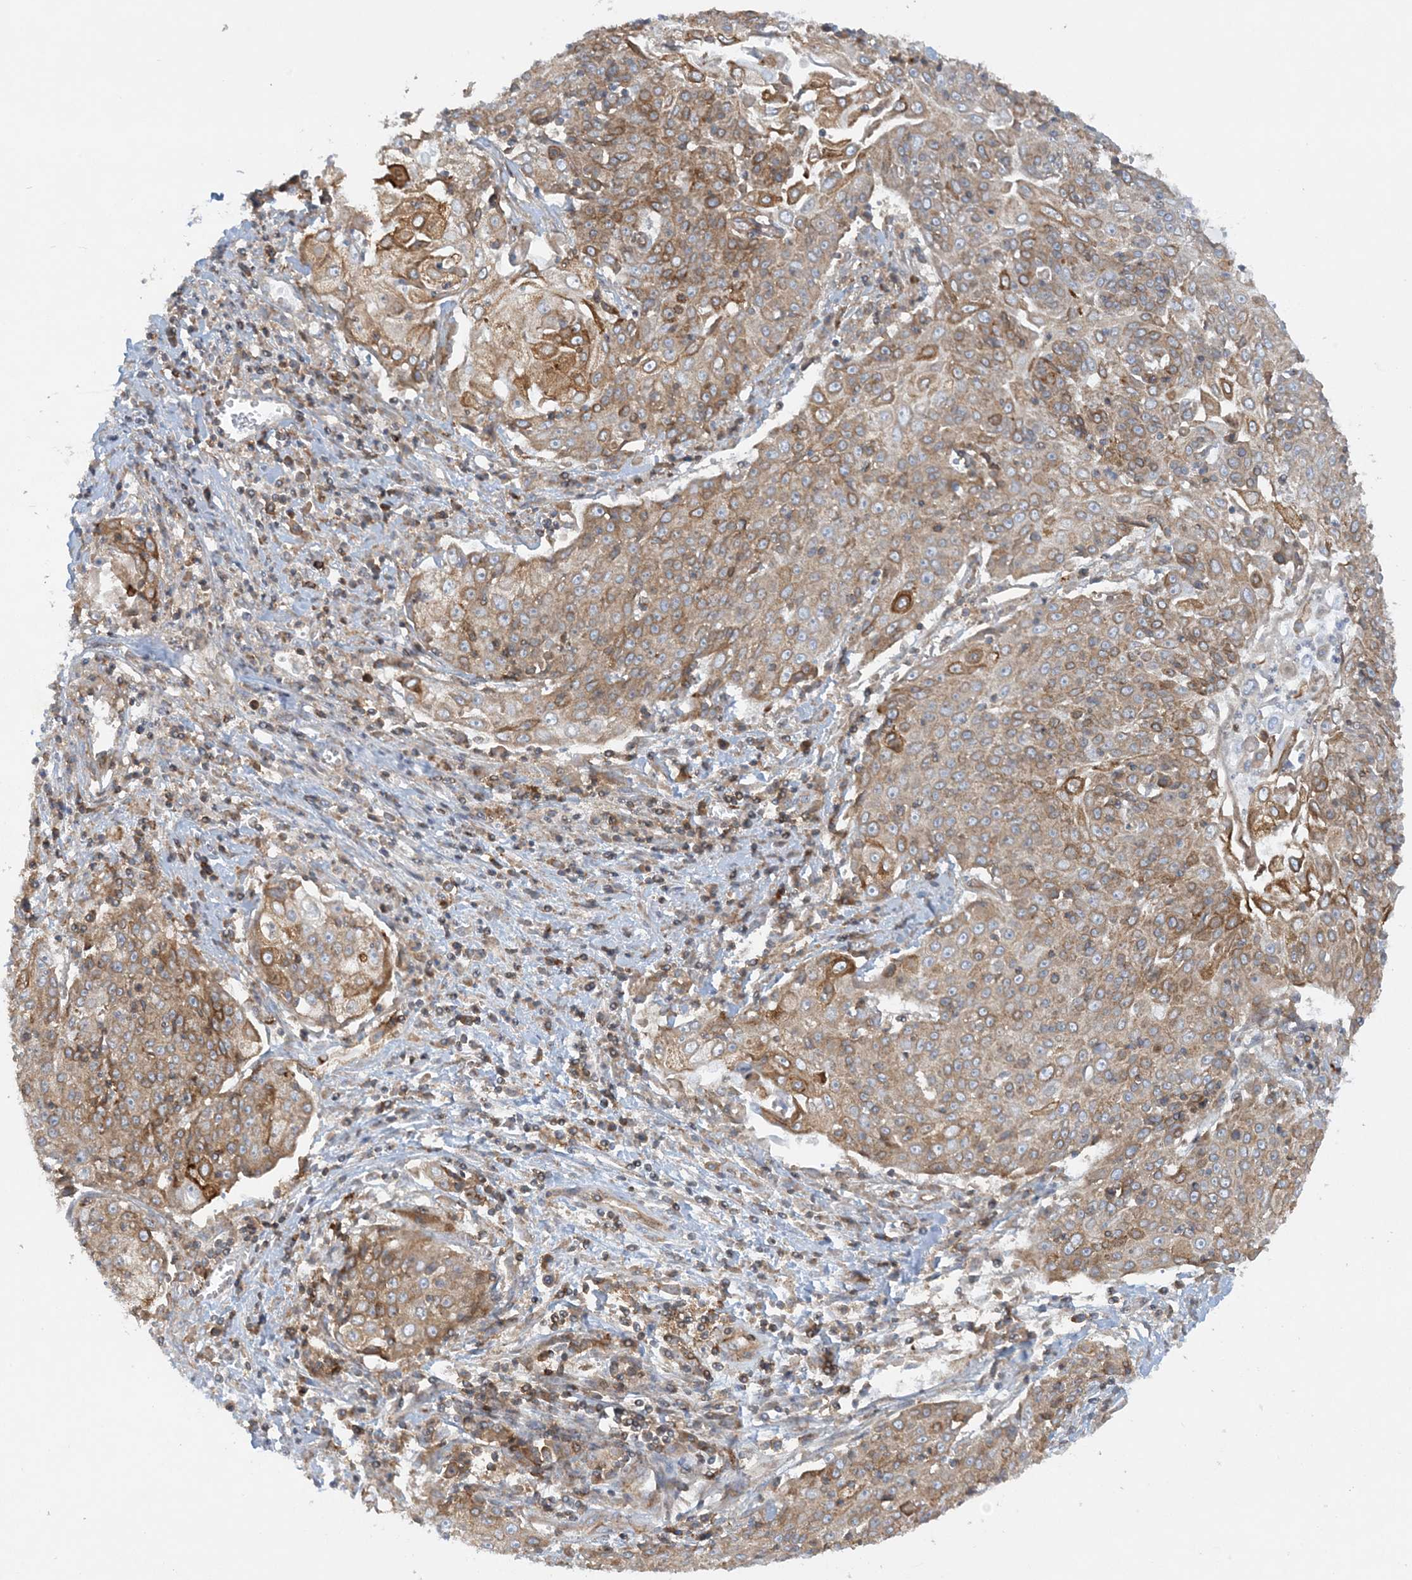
{"staining": {"intensity": "moderate", "quantity": ">75%", "location": "cytoplasmic/membranous"}, "tissue": "cervical cancer", "cell_type": "Tumor cells", "image_type": "cancer", "snomed": [{"axis": "morphology", "description": "Squamous cell carcinoma, NOS"}, {"axis": "topography", "description": "Cervix"}], "caption": "Moderate cytoplasmic/membranous expression for a protein is present in approximately >75% of tumor cells of cervical squamous cell carcinoma using IHC.", "gene": "HLA-E", "patient": {"sex": "female", "age": 48}}